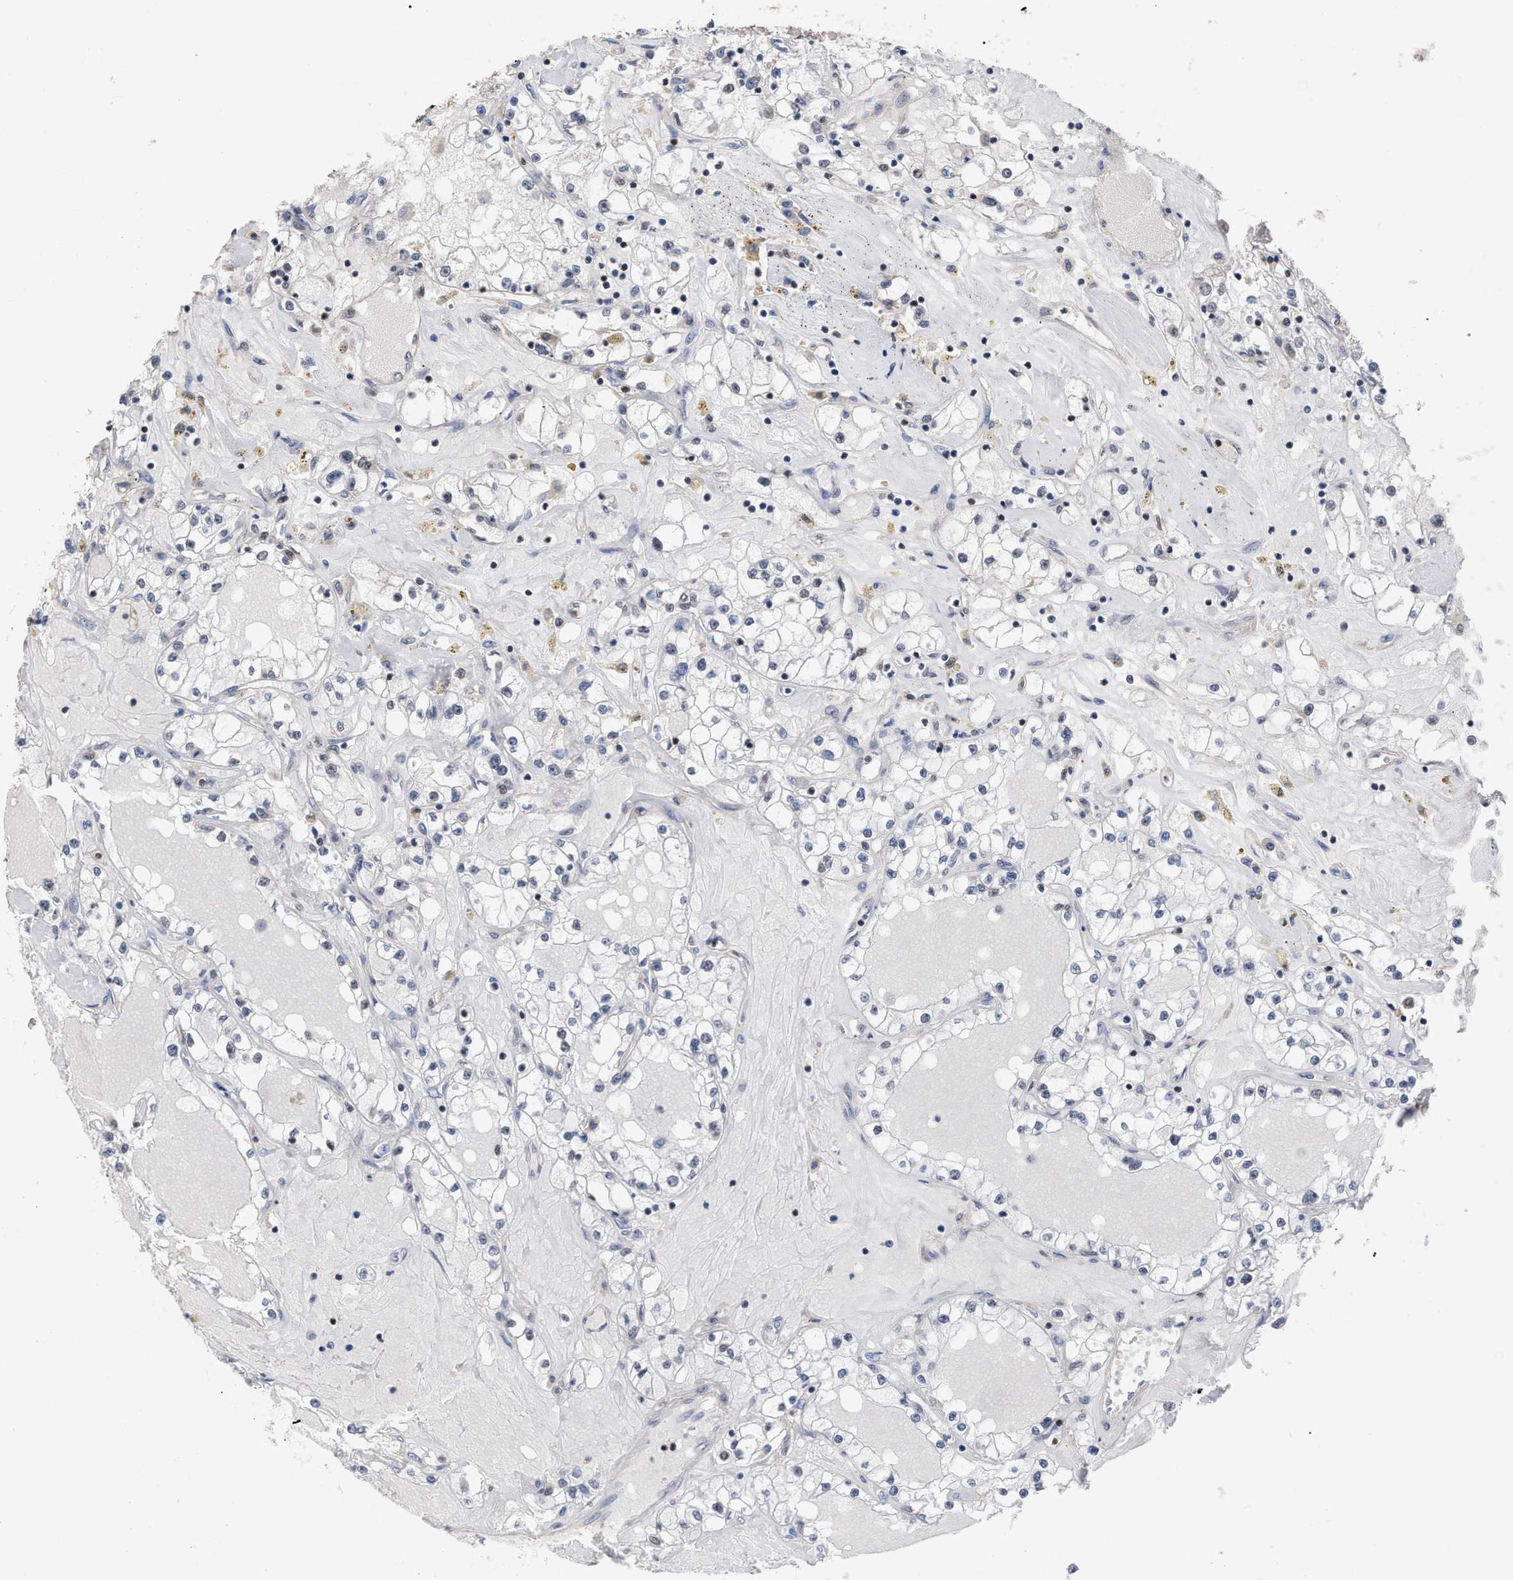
{"staining": {"intensity": "negative", "quantity": "none", "location": "none"}, "tissue": "renal cancer", "cell_type": "Tumor cells", "image_type": "cancer", "snomed": [{"axis": "morphology", "description": "Adenocarcinoma, NOS"}, {"axis": "topography", "description": "Kidney"}], "caption": "Tumor cells show no significant expression in renal cancer.", "gene": "JAZF1", "patient": {"sex": "male", "age": 56}}